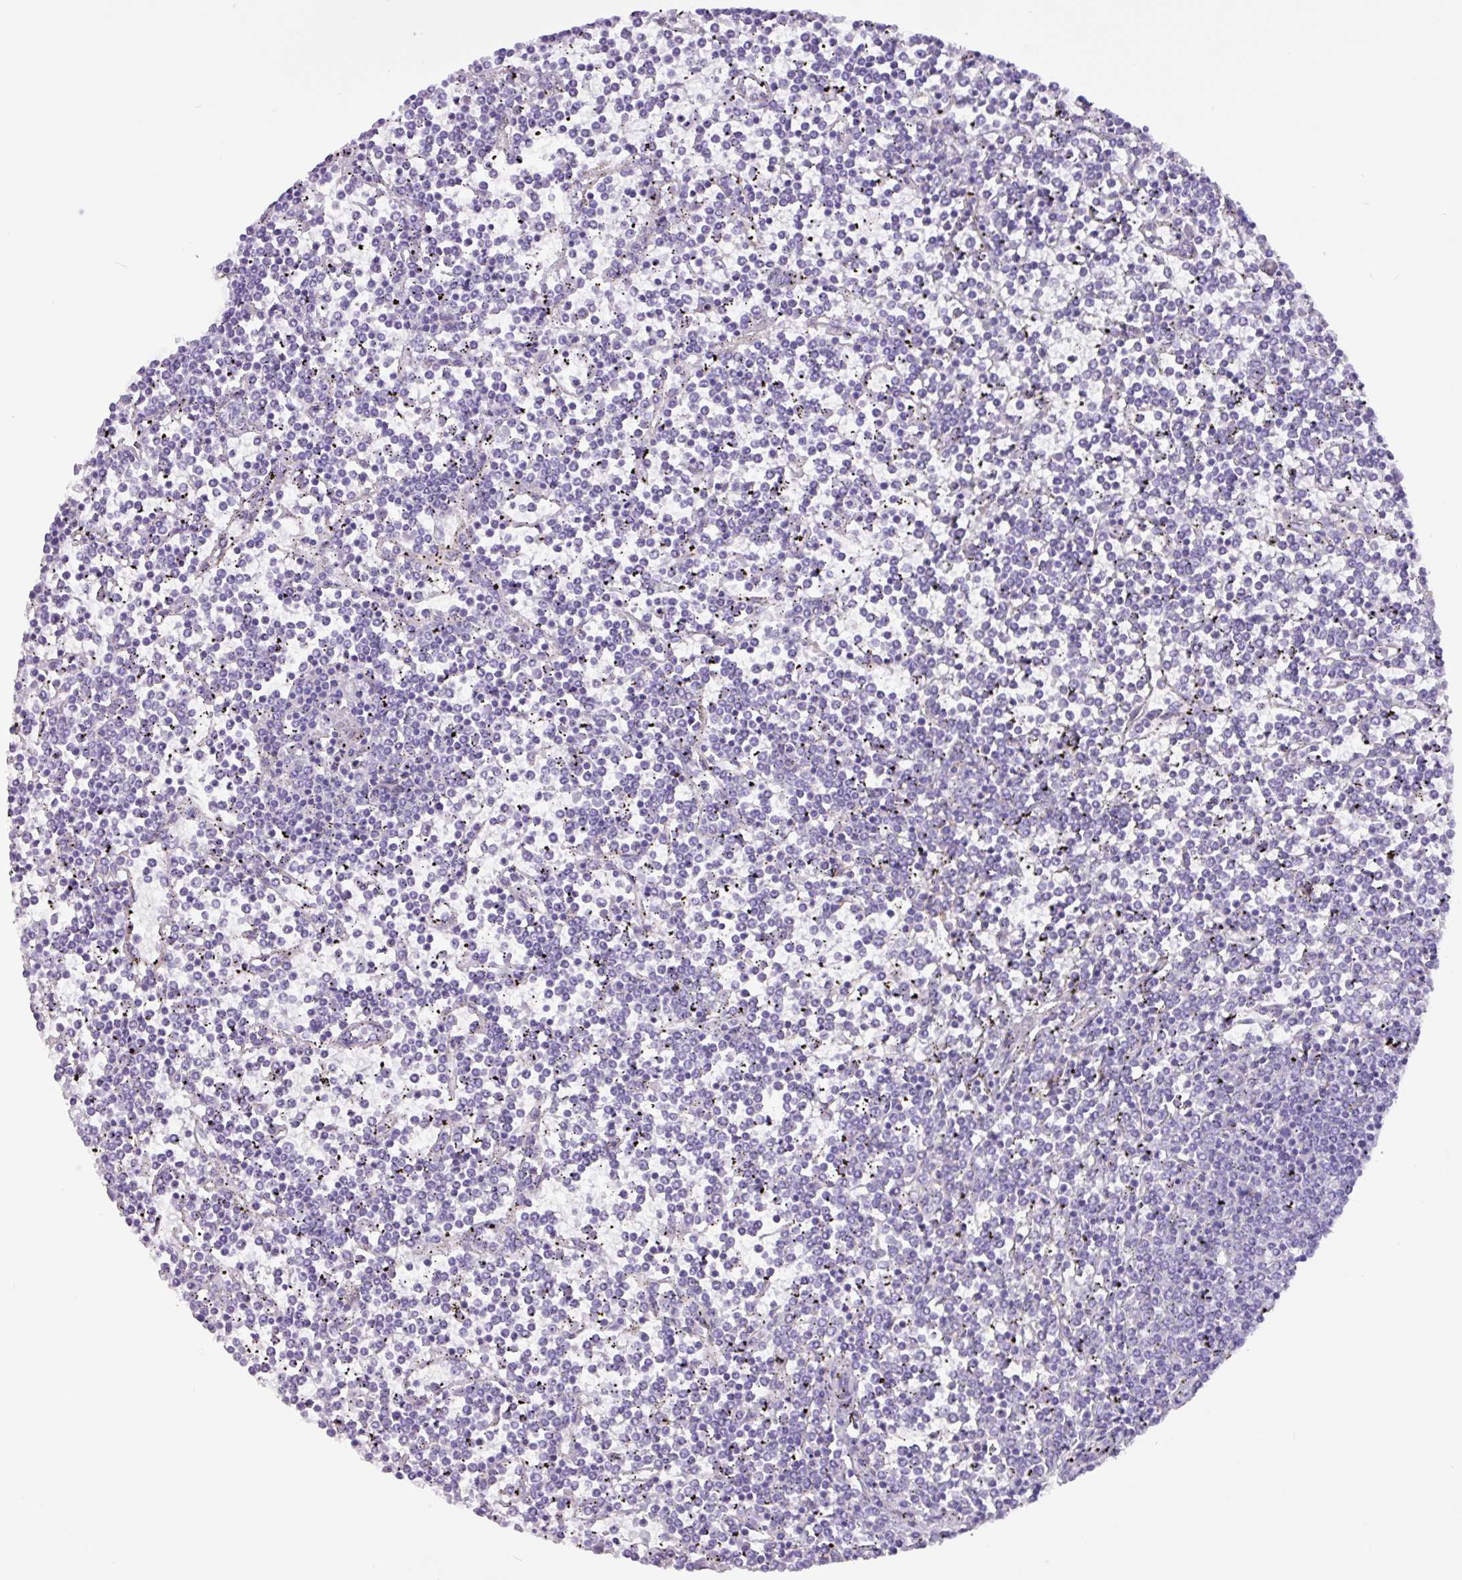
{"staining": {"intensity": "negative", "quantity": "none", "location": "none"}, "tissue": "lymphoma", "cell_type": "Tumor cells", "image_type": "cancer", "snomed": [{"axis": "morphology", "description": "Malignant lymphoma, non-Hodgkin's type, Low grade"}, {"axis": "topography", "description": "Spleen"}], "caption": "The immunohistochemistry (IHC) histopathology image has no significant expression in tumor cells of malignant lymphoma, non-Hodgkin's type (low-grade) tissue.", "gene": "SLC38A1", "patient": {"sex": "female", "age": 19}}